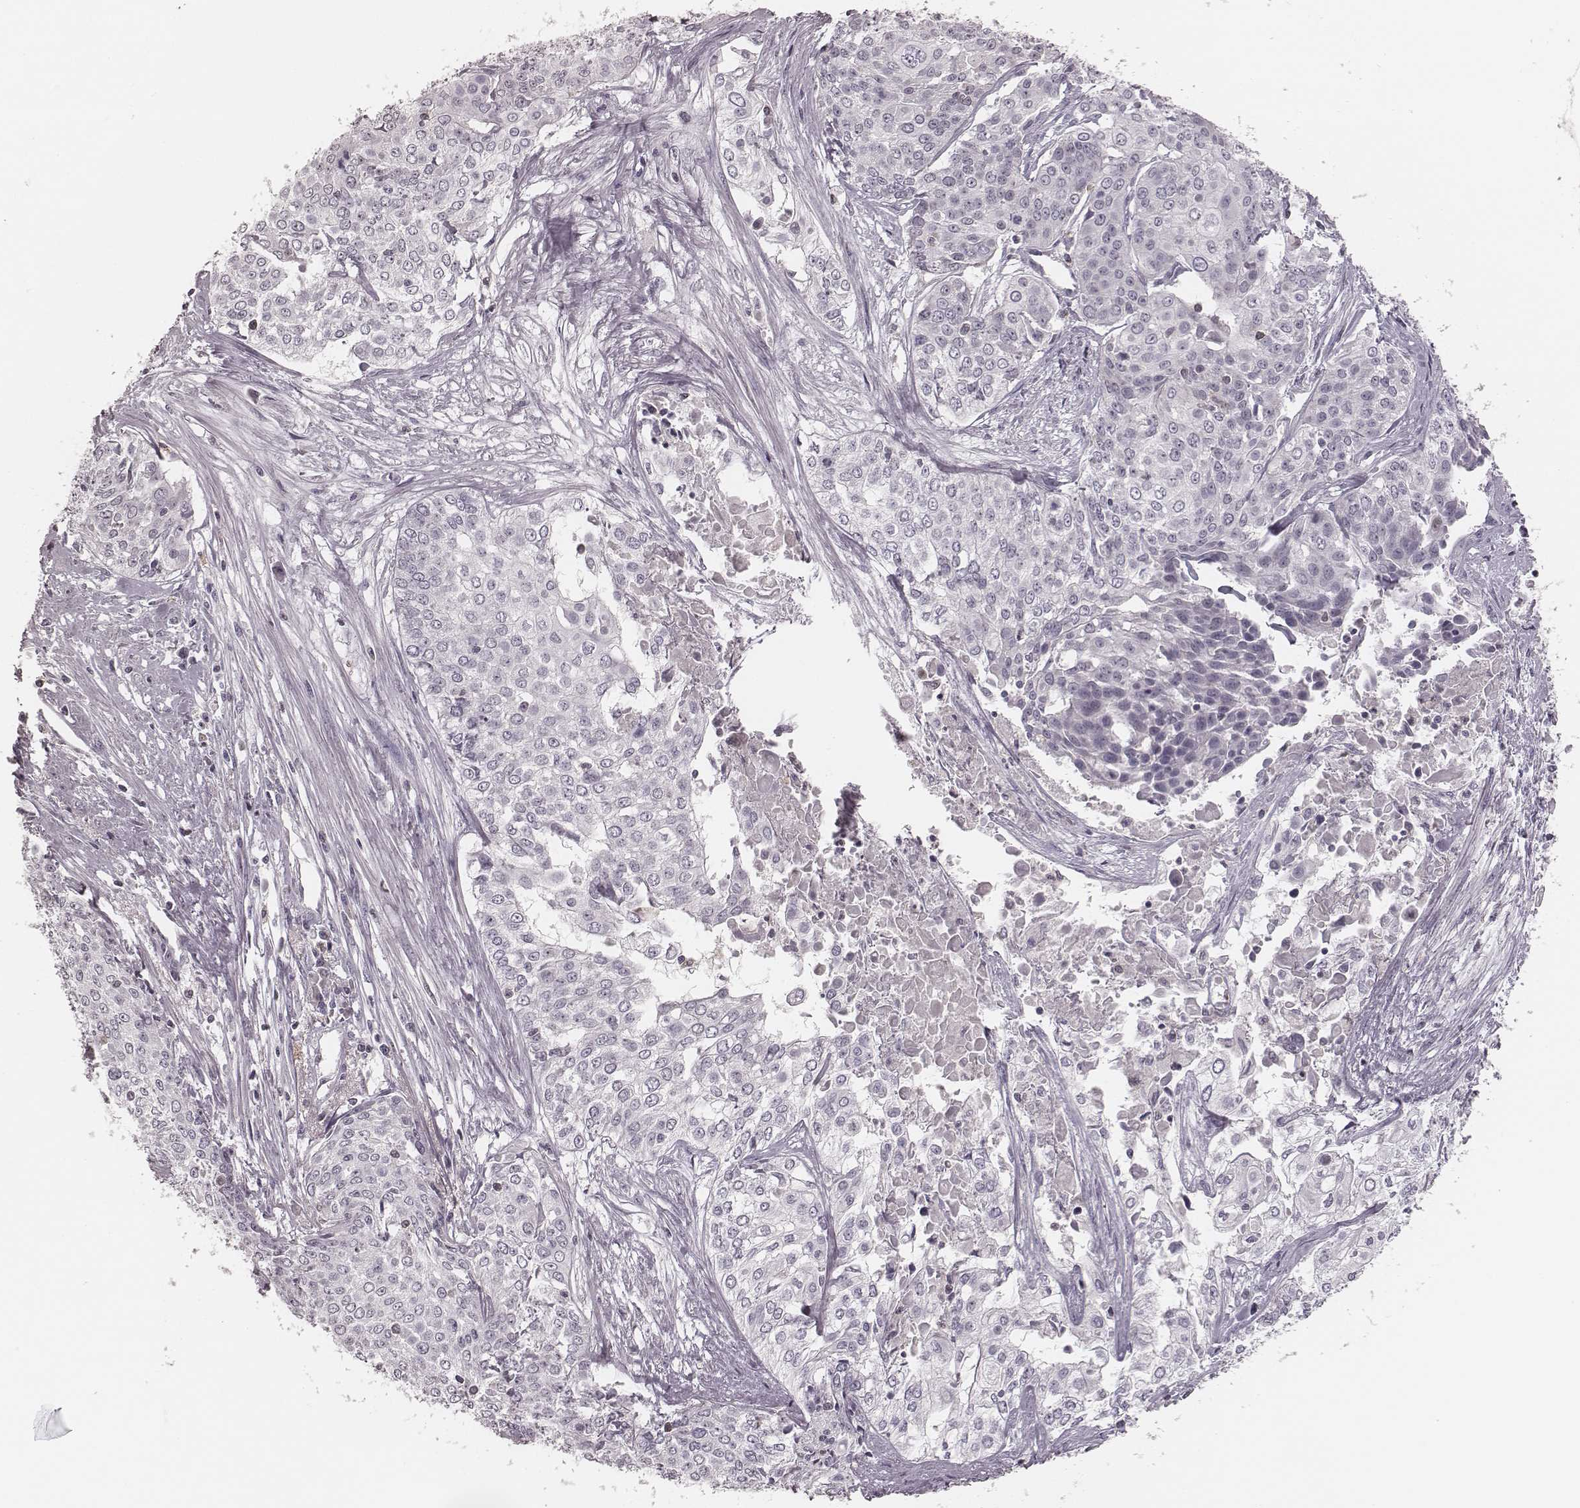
{"staining": {"intensity": "negative", "quantity": "none", "location": "none"}, "tissue": "cervical cancer", "cell_type": "Tumor cells", "image_type": "cancer", "snomed": [{"axis": "morphology", "description": "Squamous cell carcinoma, NOS"}, {"axis": "topography", "description": "Cervix"}], "caption": "This is an immunohistochemistry histopathology image of human cervical squamous cell carcinoma. There is no staining in tumor cells.", "gene": "MSX1", "patient": {"sex": "female", "age": 39}}